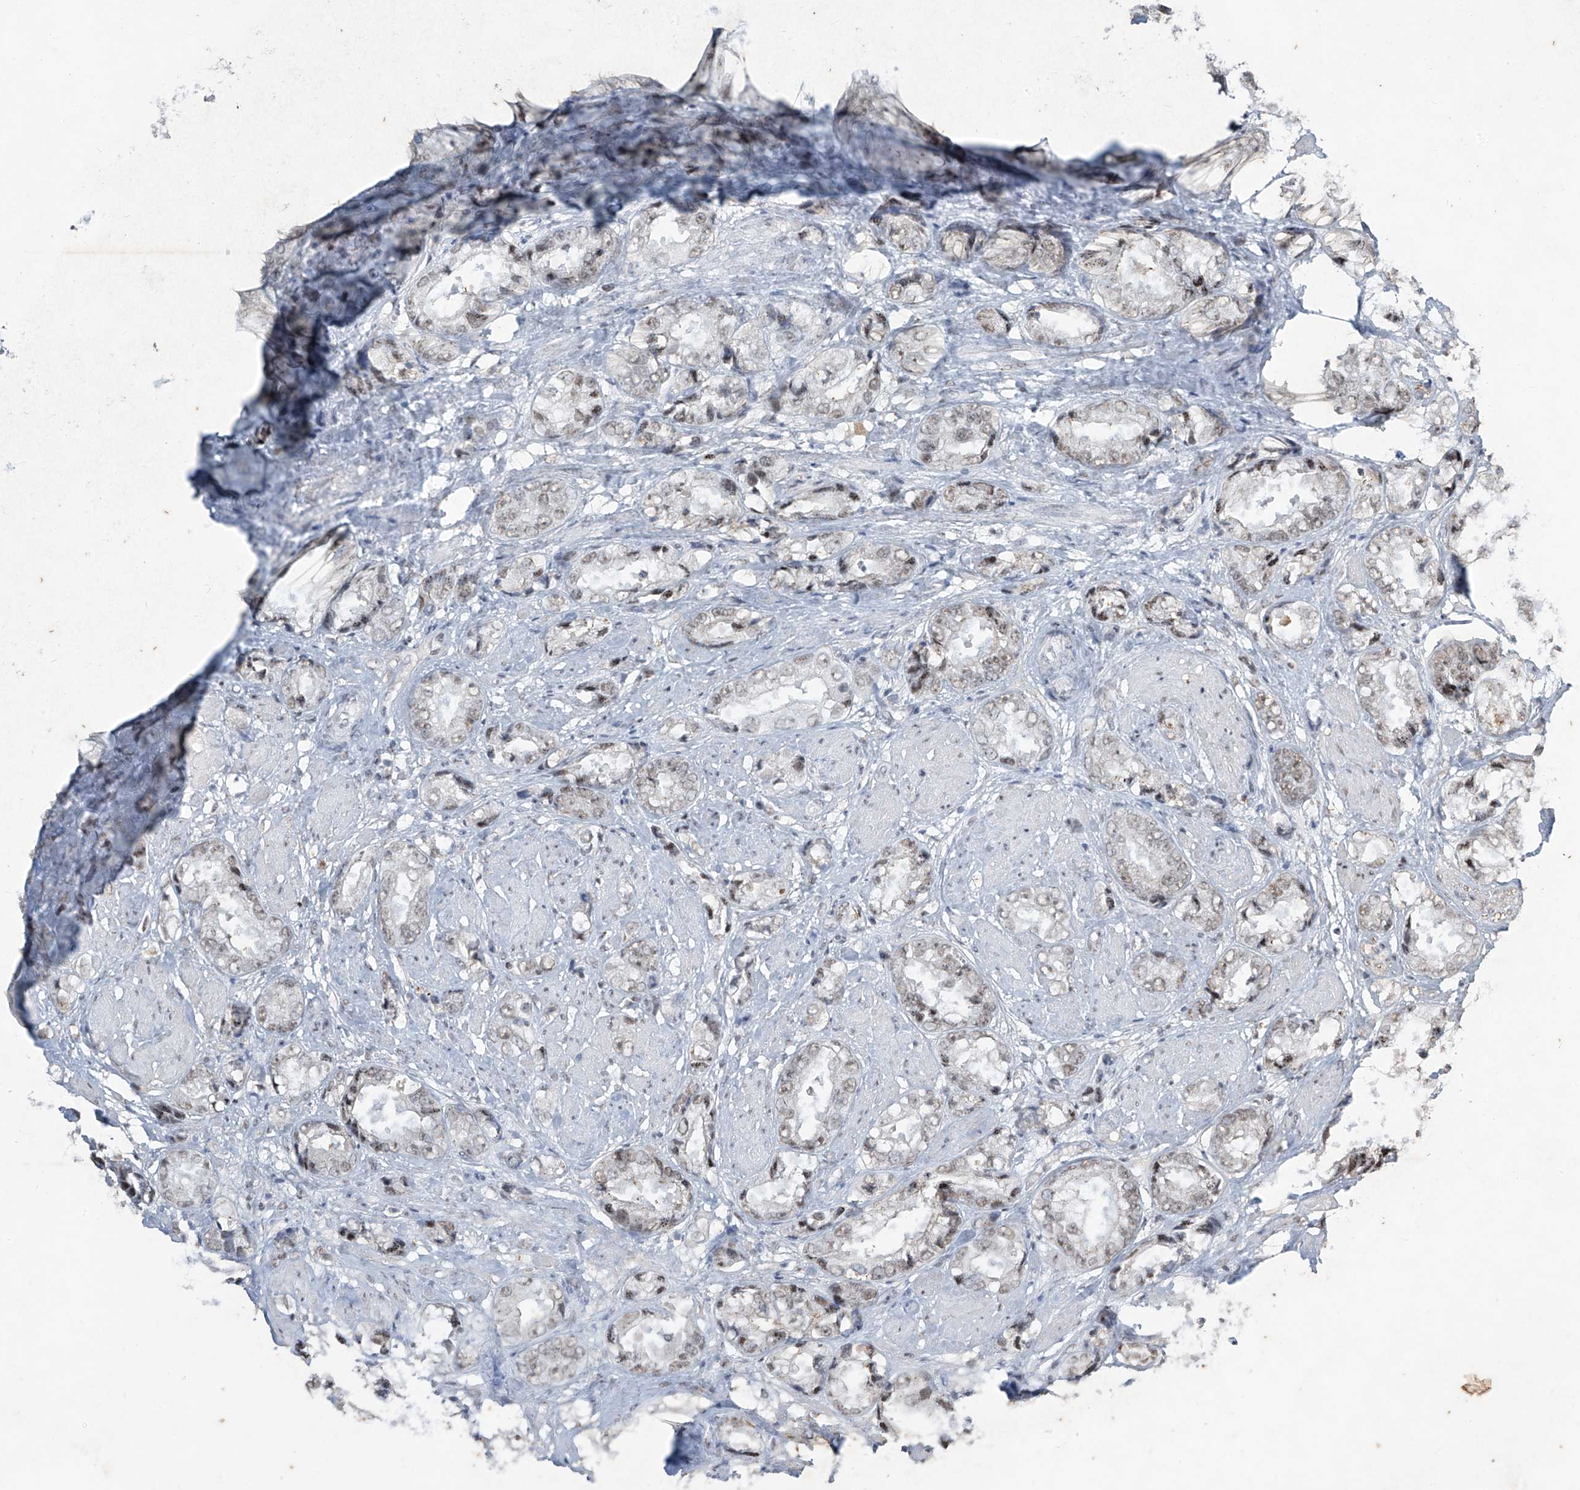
{"staining": {"intensity": "weak", "quantity": "<25%", "location": "nuclear"}, "tissue": "prostate cancer", "cell_type": "Tumor cells", "image_type": "cancer", "snomed": [{"axis": "morphology", "description": "Adenocarcinoma, High grade"}, {"axis": "topography", "description": "Prostate"}], "caption": "A histopathology image of human prostate cancer is negative for staining in tumor cells.", "gene": "TFEC", "patient": {"sex": "male", "age": 61}}